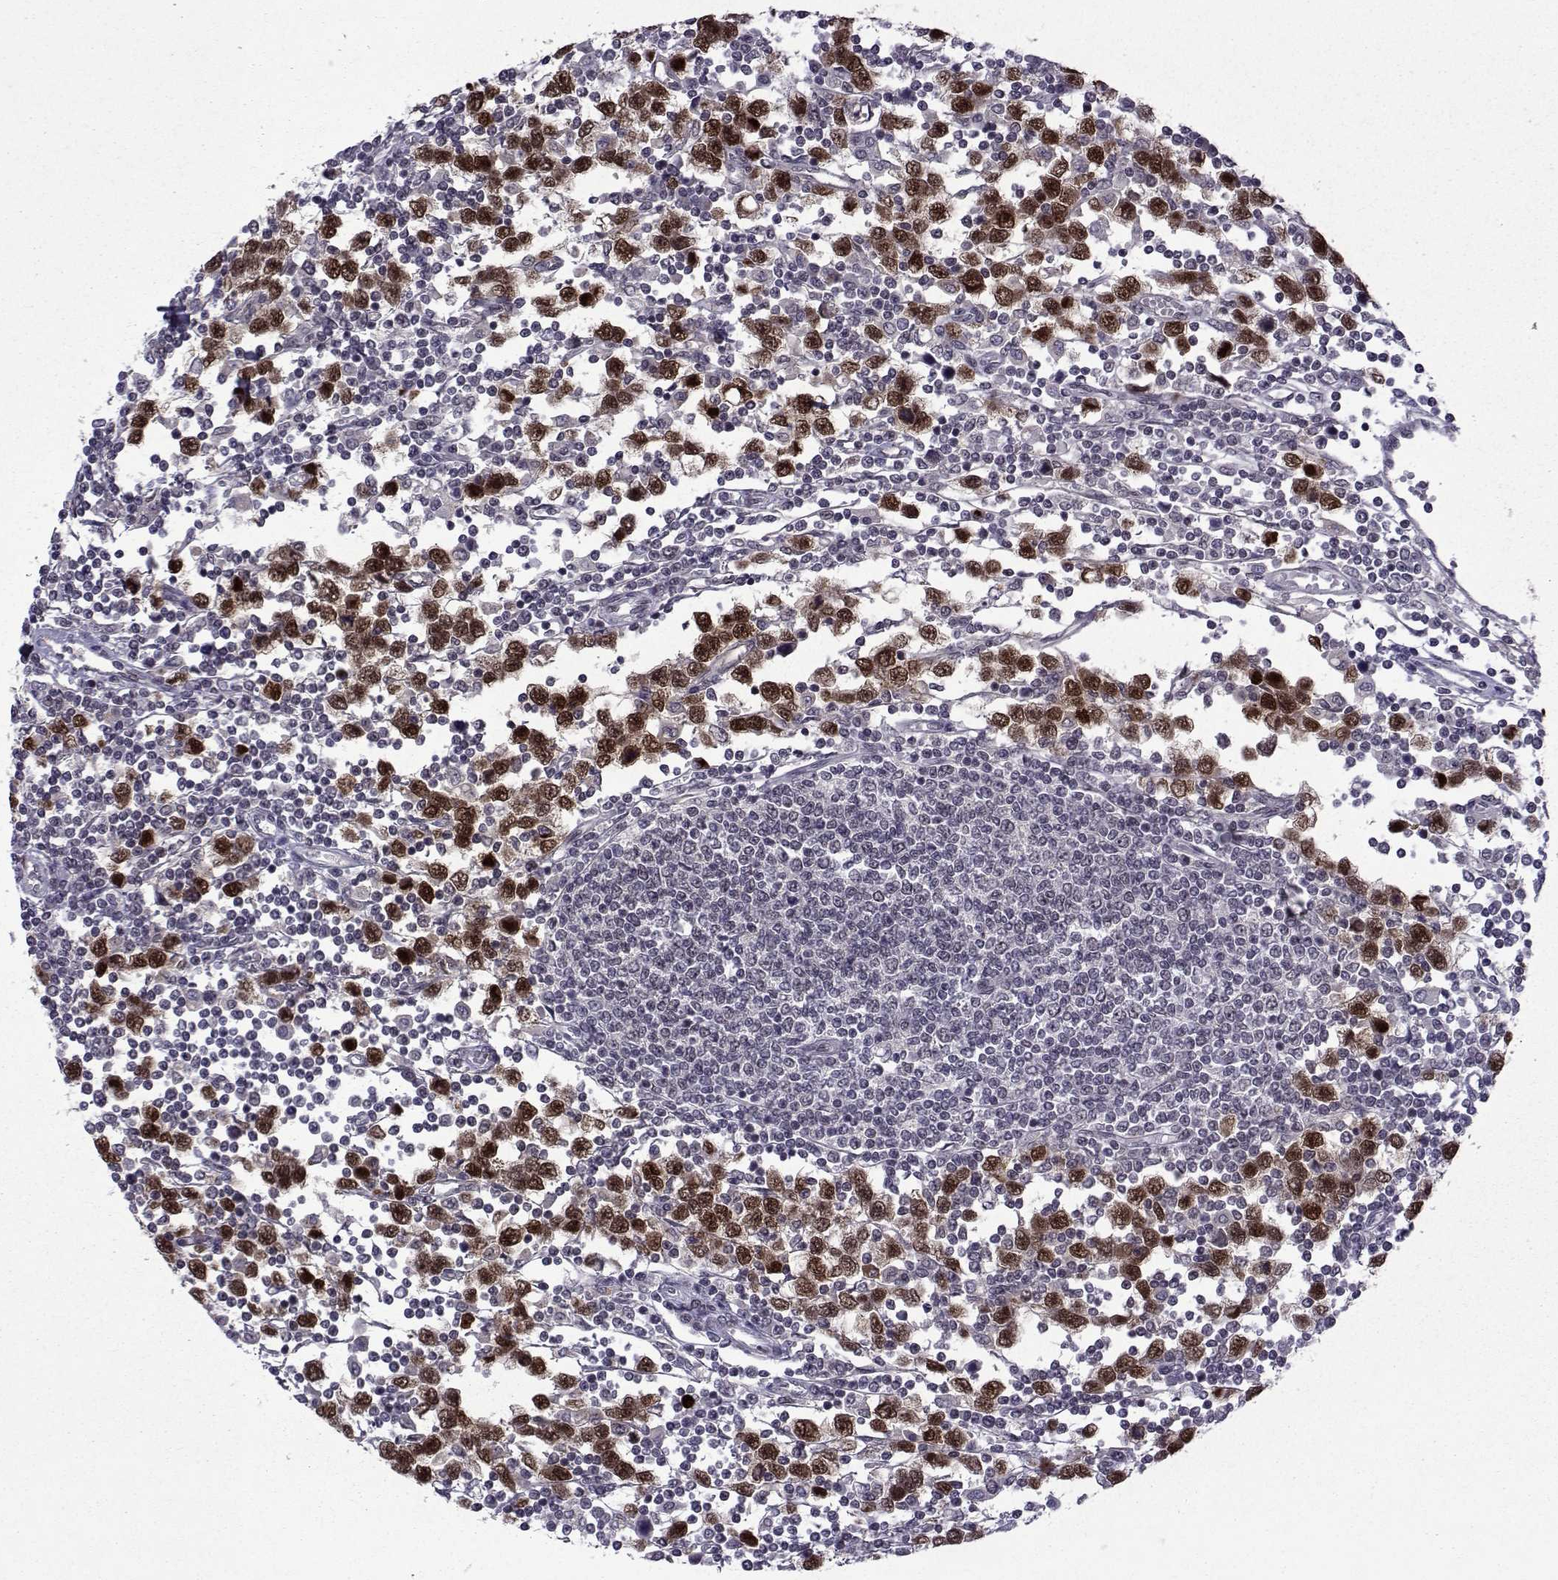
{"staining": {"intensity": "strong", "quantity": ">75%", "location": "nuclear"}, "tissue": "testis cancer", "cell_type": "Tumor cells", "image_type": "cancer", "snomed": [{"axis": "morphology", "description": "Seminoma, NOS"}, {"axis": "topography", "description": "Testis"}], "caption": "About >75% of tumor cells in human seminoma (testis) display strong nuclear protein expression as visualized by brown immunohistochemical staining.", "gene": "RBM24", "patient": {"sex": "male", "age": 34}}